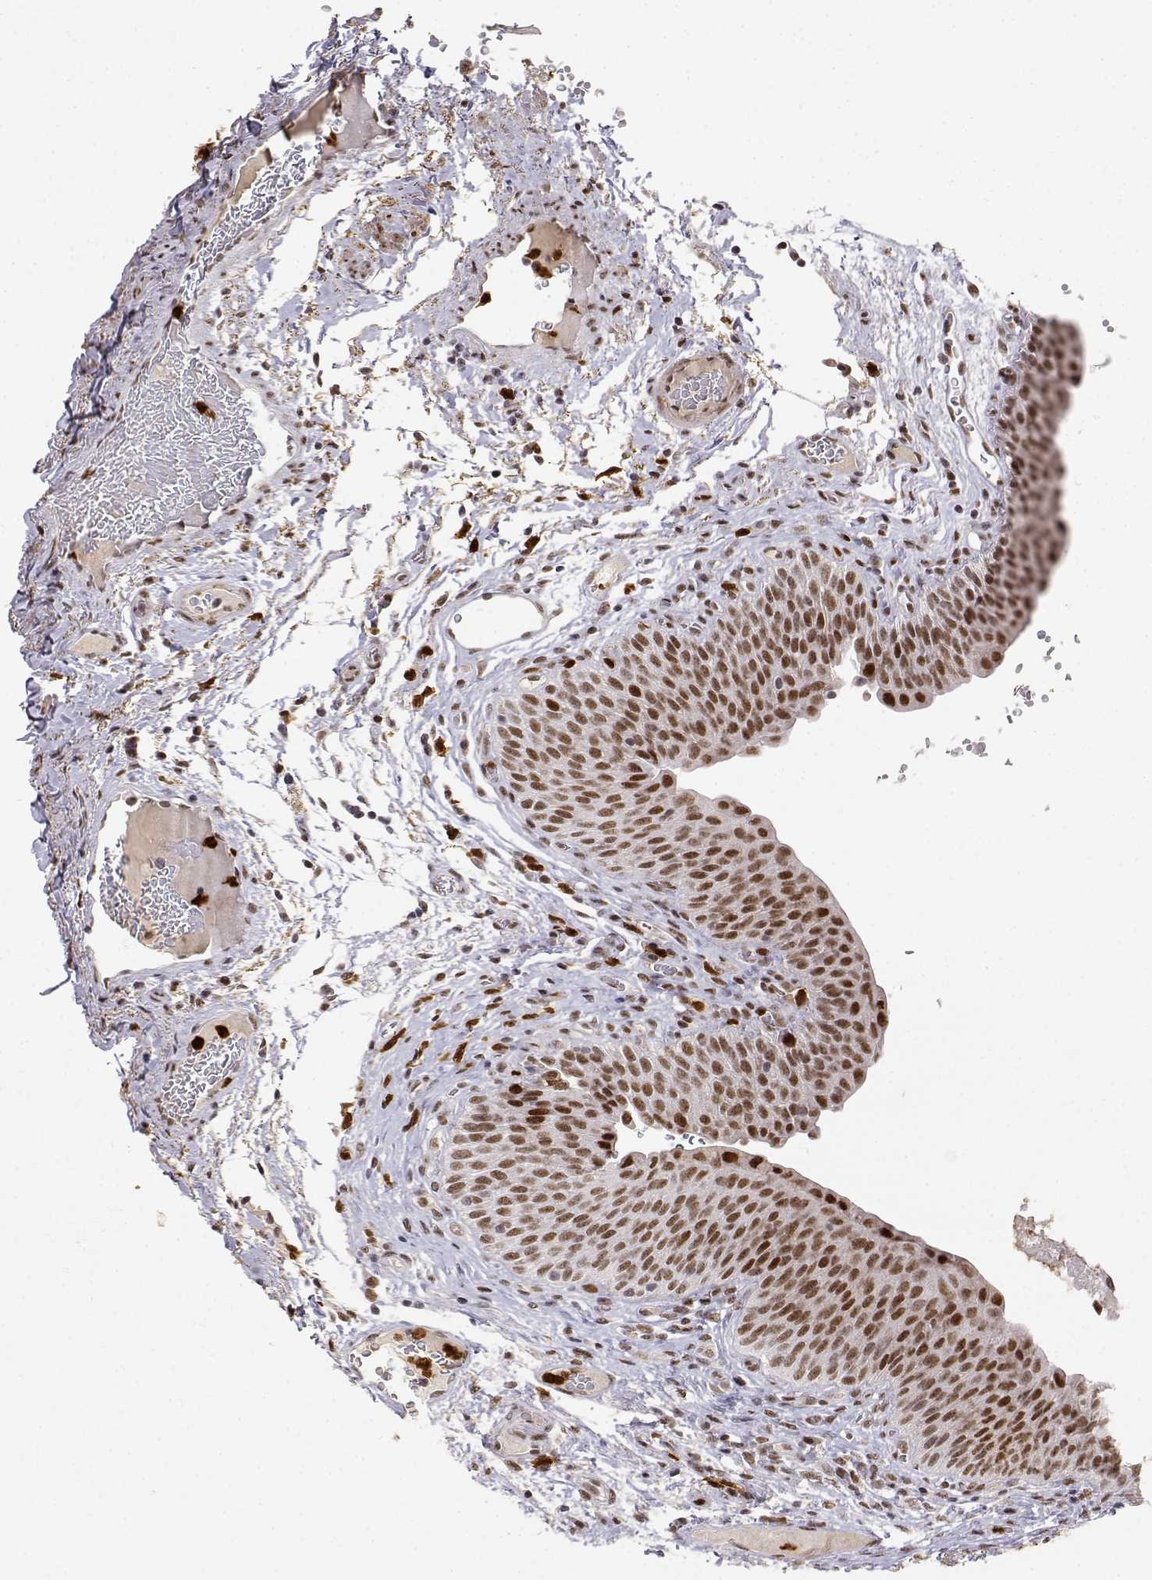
{"staining": {"intensity": "moderate", "quantity": ">75%", "location": "nuclear"}, "tissue": "urinary bladder", "cell_type": "Urothelial cells", "image_type": "normal", "snomed": [{"axis": "morphology", "description": "Normal tissue, NOS"}, {"axis": "topography", "description": "Urinary bladder"}], "caption": "Protein staining of unremarkable urinary bladder displays moderate nuclear expression in about >75% of urothelial cells.", "gene": "RSF1", "patient": {"sex": "male", "age": 66}}